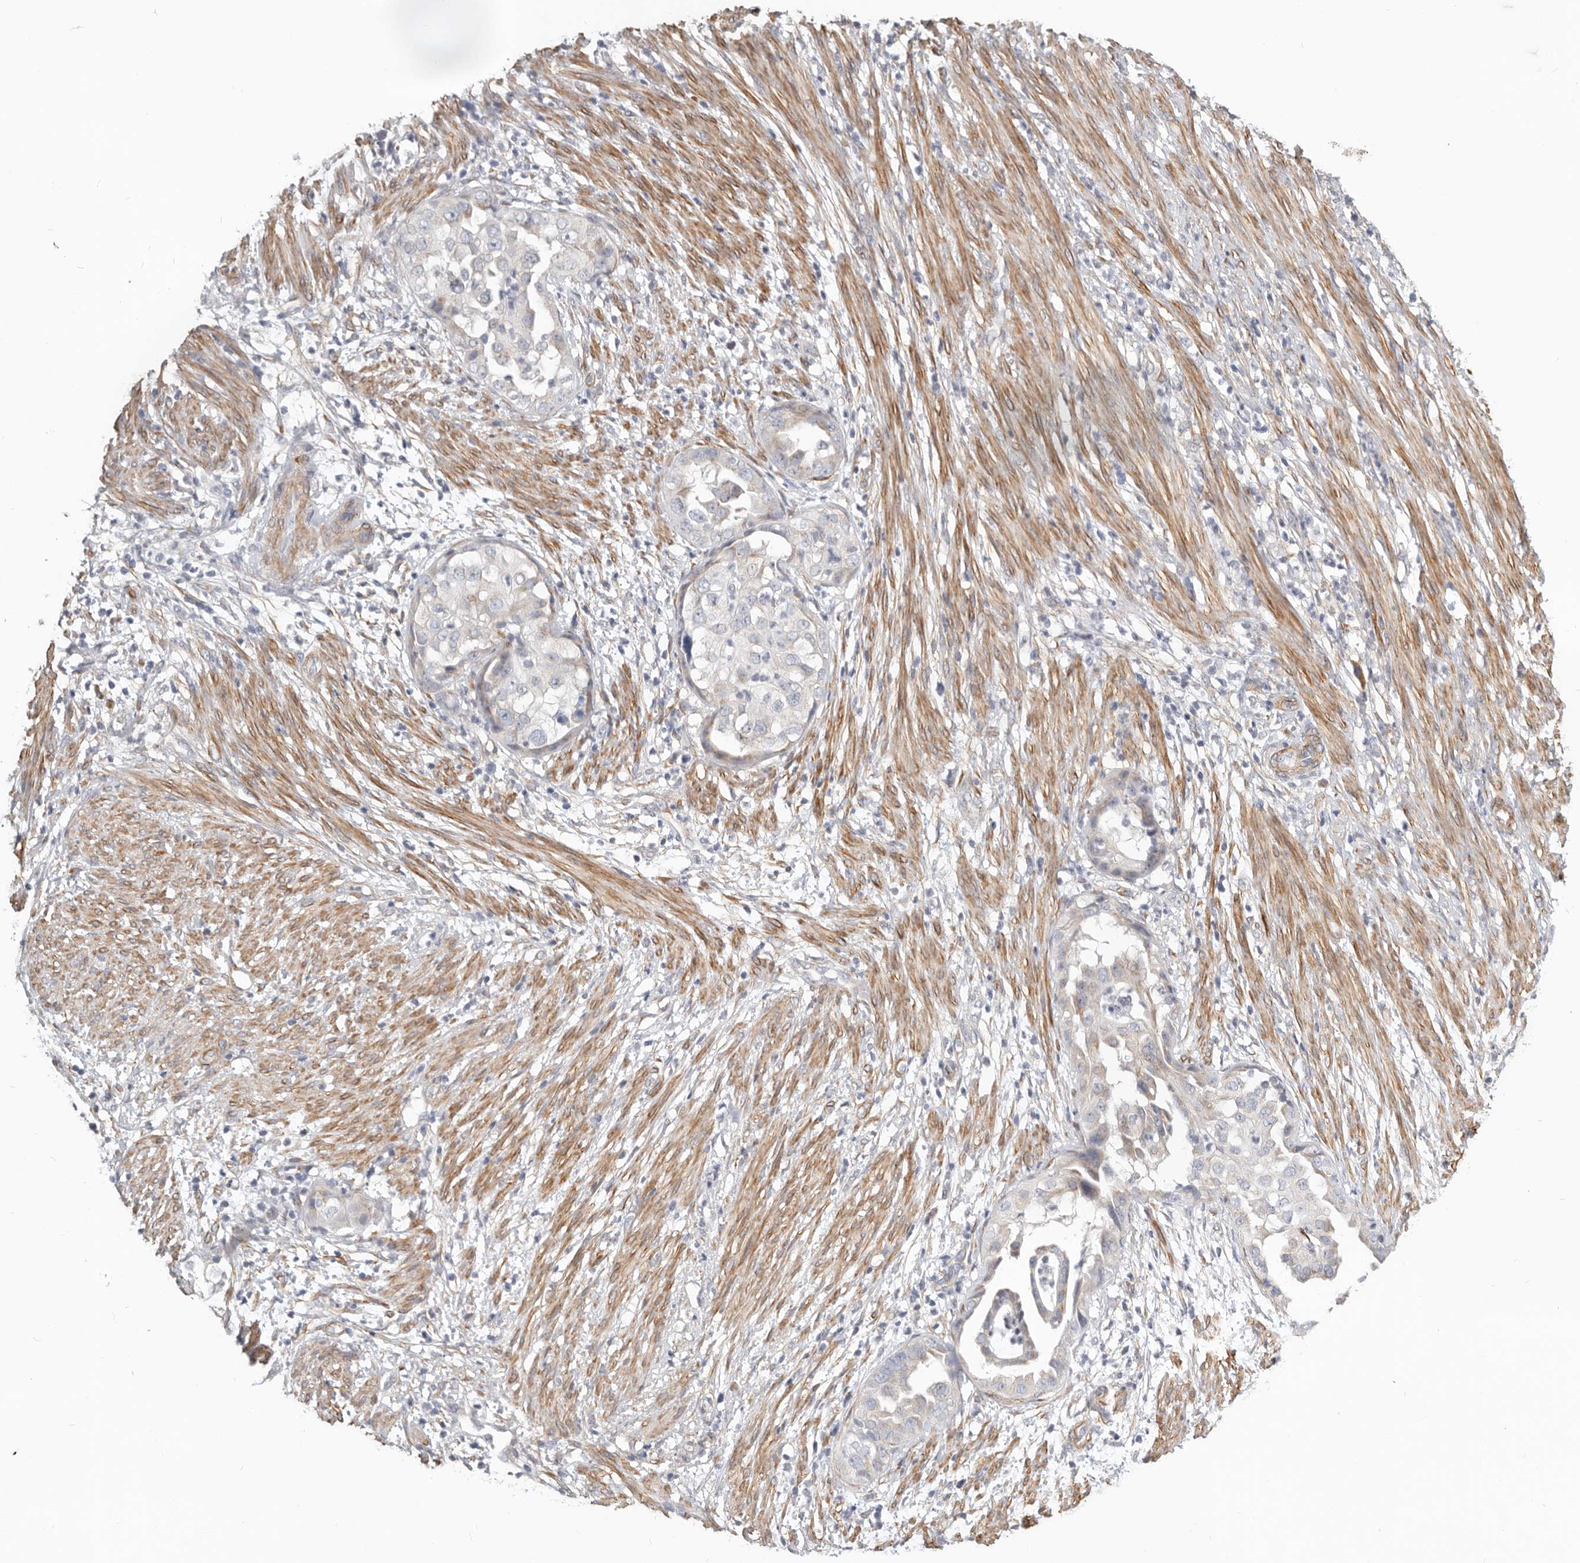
{"staining": {"intensity": "weak", "quantity": "<25%", "location": "cytoplasmic/membranous"}, "tissue": "endometrial cancer", "cell_type": "Tumor cells", "image_type": "cancer", "snomed": [{"axis": "morphology", "description": "Adenocarcinoma, NOS"}, {"axis": "topography", "description": "Endometrium"}], "caption": "Adenocarcinoma (endometrial) was stained to show a protein in brown. There is no significant staining in tumor cells.", "gene": "RABAC1", "patient": {"sex": "female", "age": 85}}